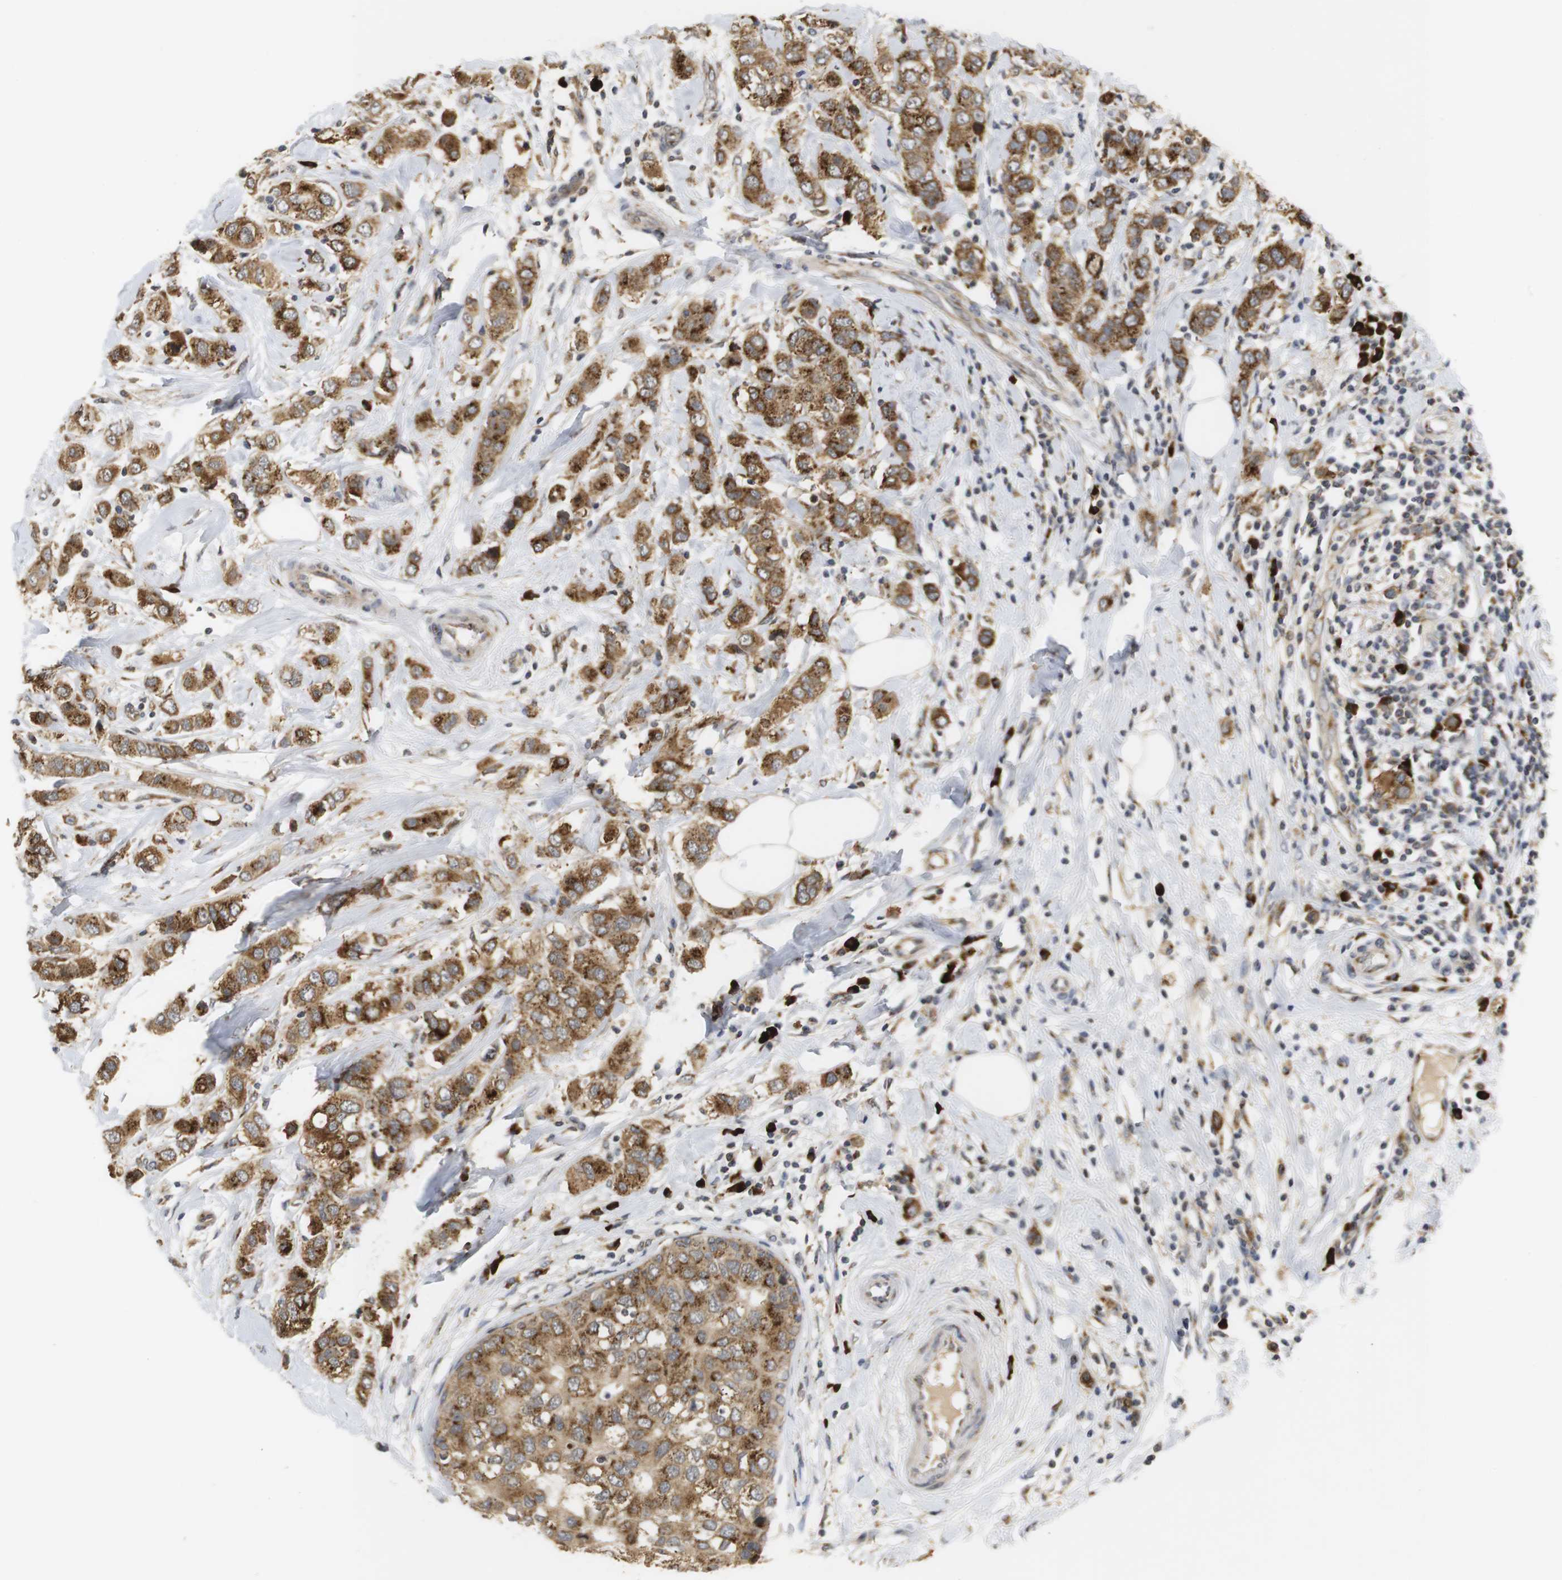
{"staining": {"intensity": "moderate", "quantity": ">75%", "location": "cytoplasmic/membranous"}, "tissue": "breast cancer", "cell_type": "Tumor cells", "image_type": "cancer", "snomed": [{"axis": "morphology", "description": "Duct carcinoma"}, {"axis": "topography", "description": "Breast"}], "caption": "Immunohistochemical staining of breast intraductal carcinoma exhibits medium levels of moderate cytoplasmic/membranous staining in approximately >75% of tumor cells.", "gene": "ZFPL1", "patient": {"sex": "female", "age": 50}}